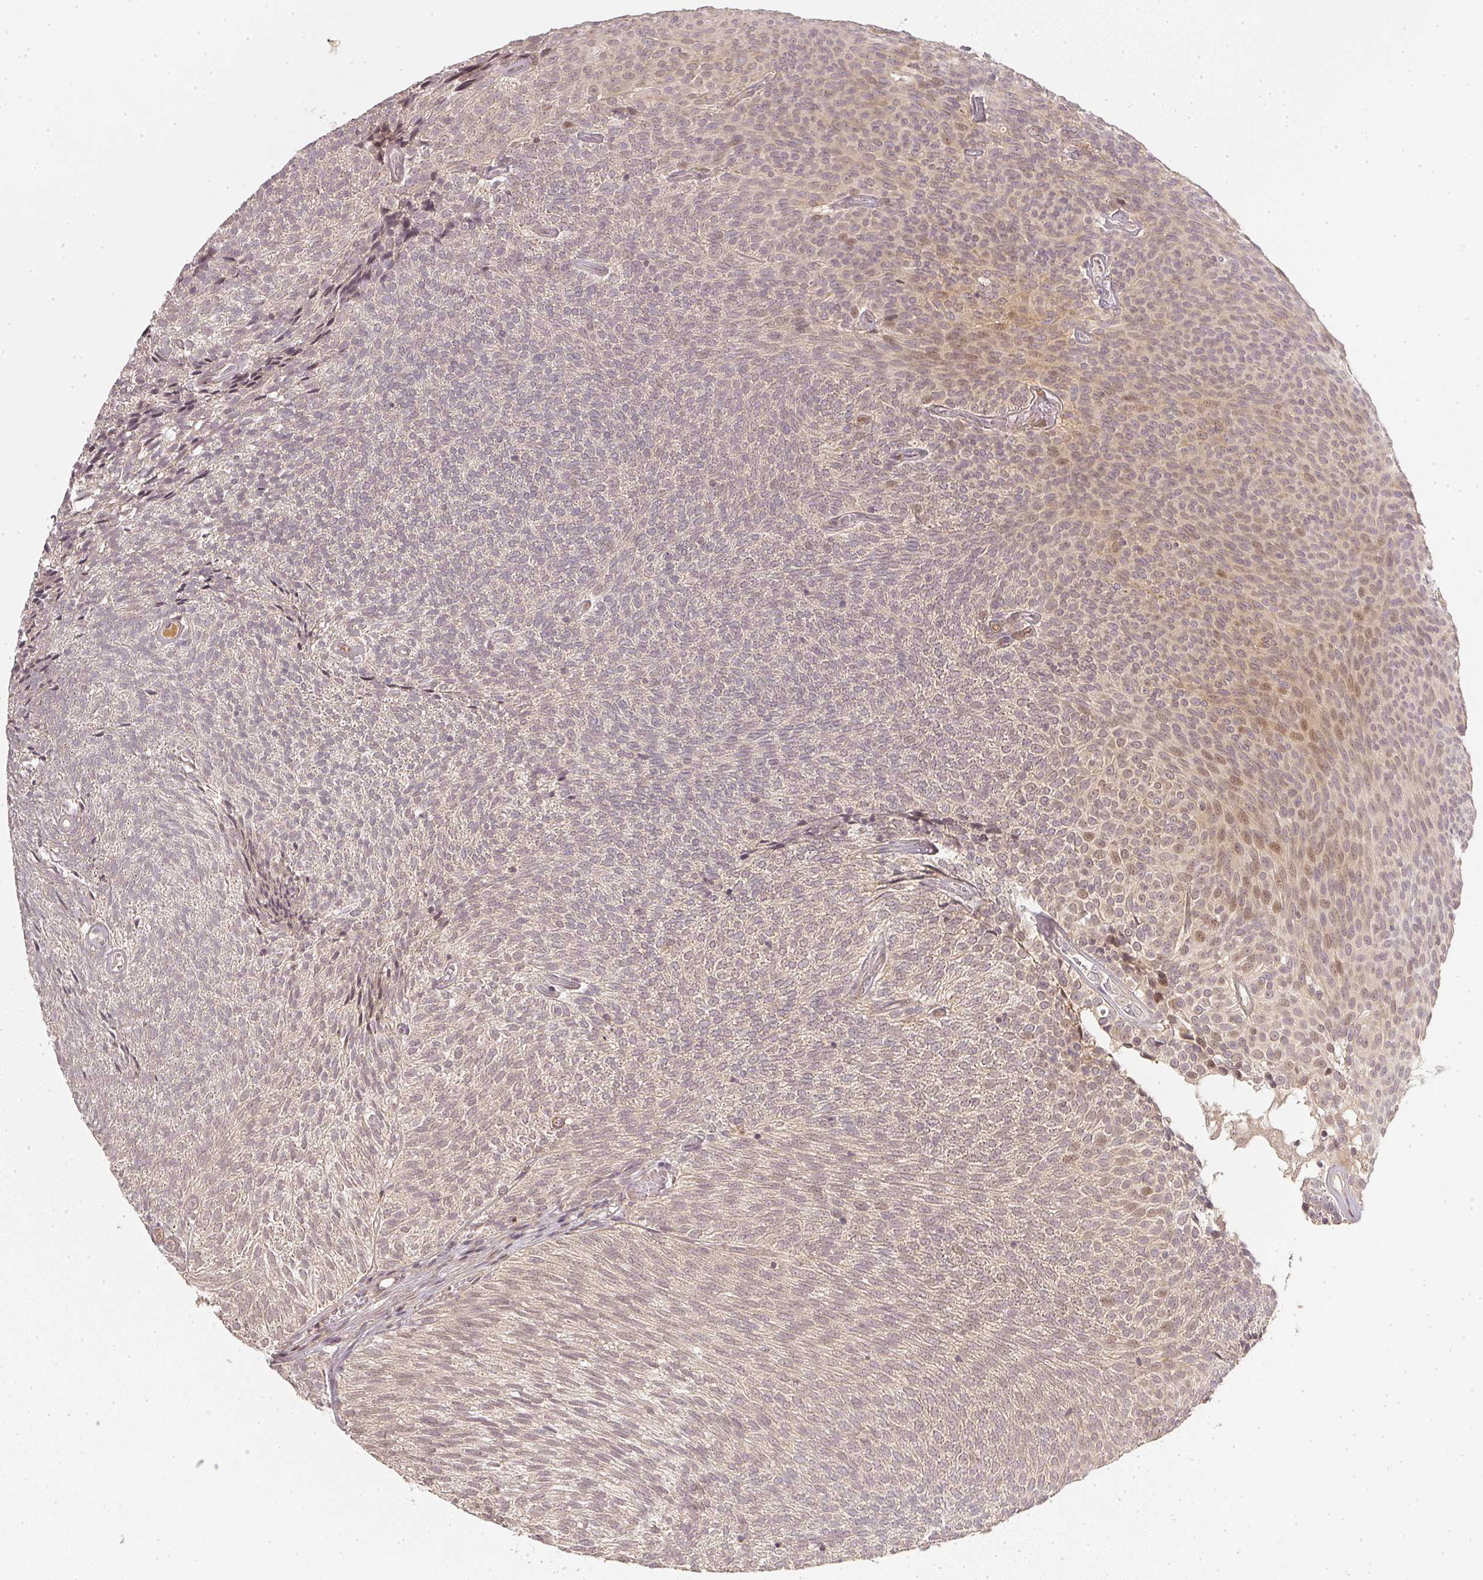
{"staining": {"intensity": "negative", "quantity": "none", "location": "none"}, "tissue": "urothelial cancer", "cell_type": "Tumor cells", "image_type": "cancer", "snomed": [{"axis": "morphology", "description": "Urothelial carcinoma, Low grade"}, {"axis": "topography", "description": "Urinary bladder"}], "caption": "A histopathology image of human urothelial cancer is negative for staining in tumor cells. The staining was performed using DAB to visualize the protein expression in brown, while the nuclei were stained in blue with hematoxylin (Magnification: 20x).", "gene": "SERPINE1", "patient": {"sex": "male", "age": 77}}